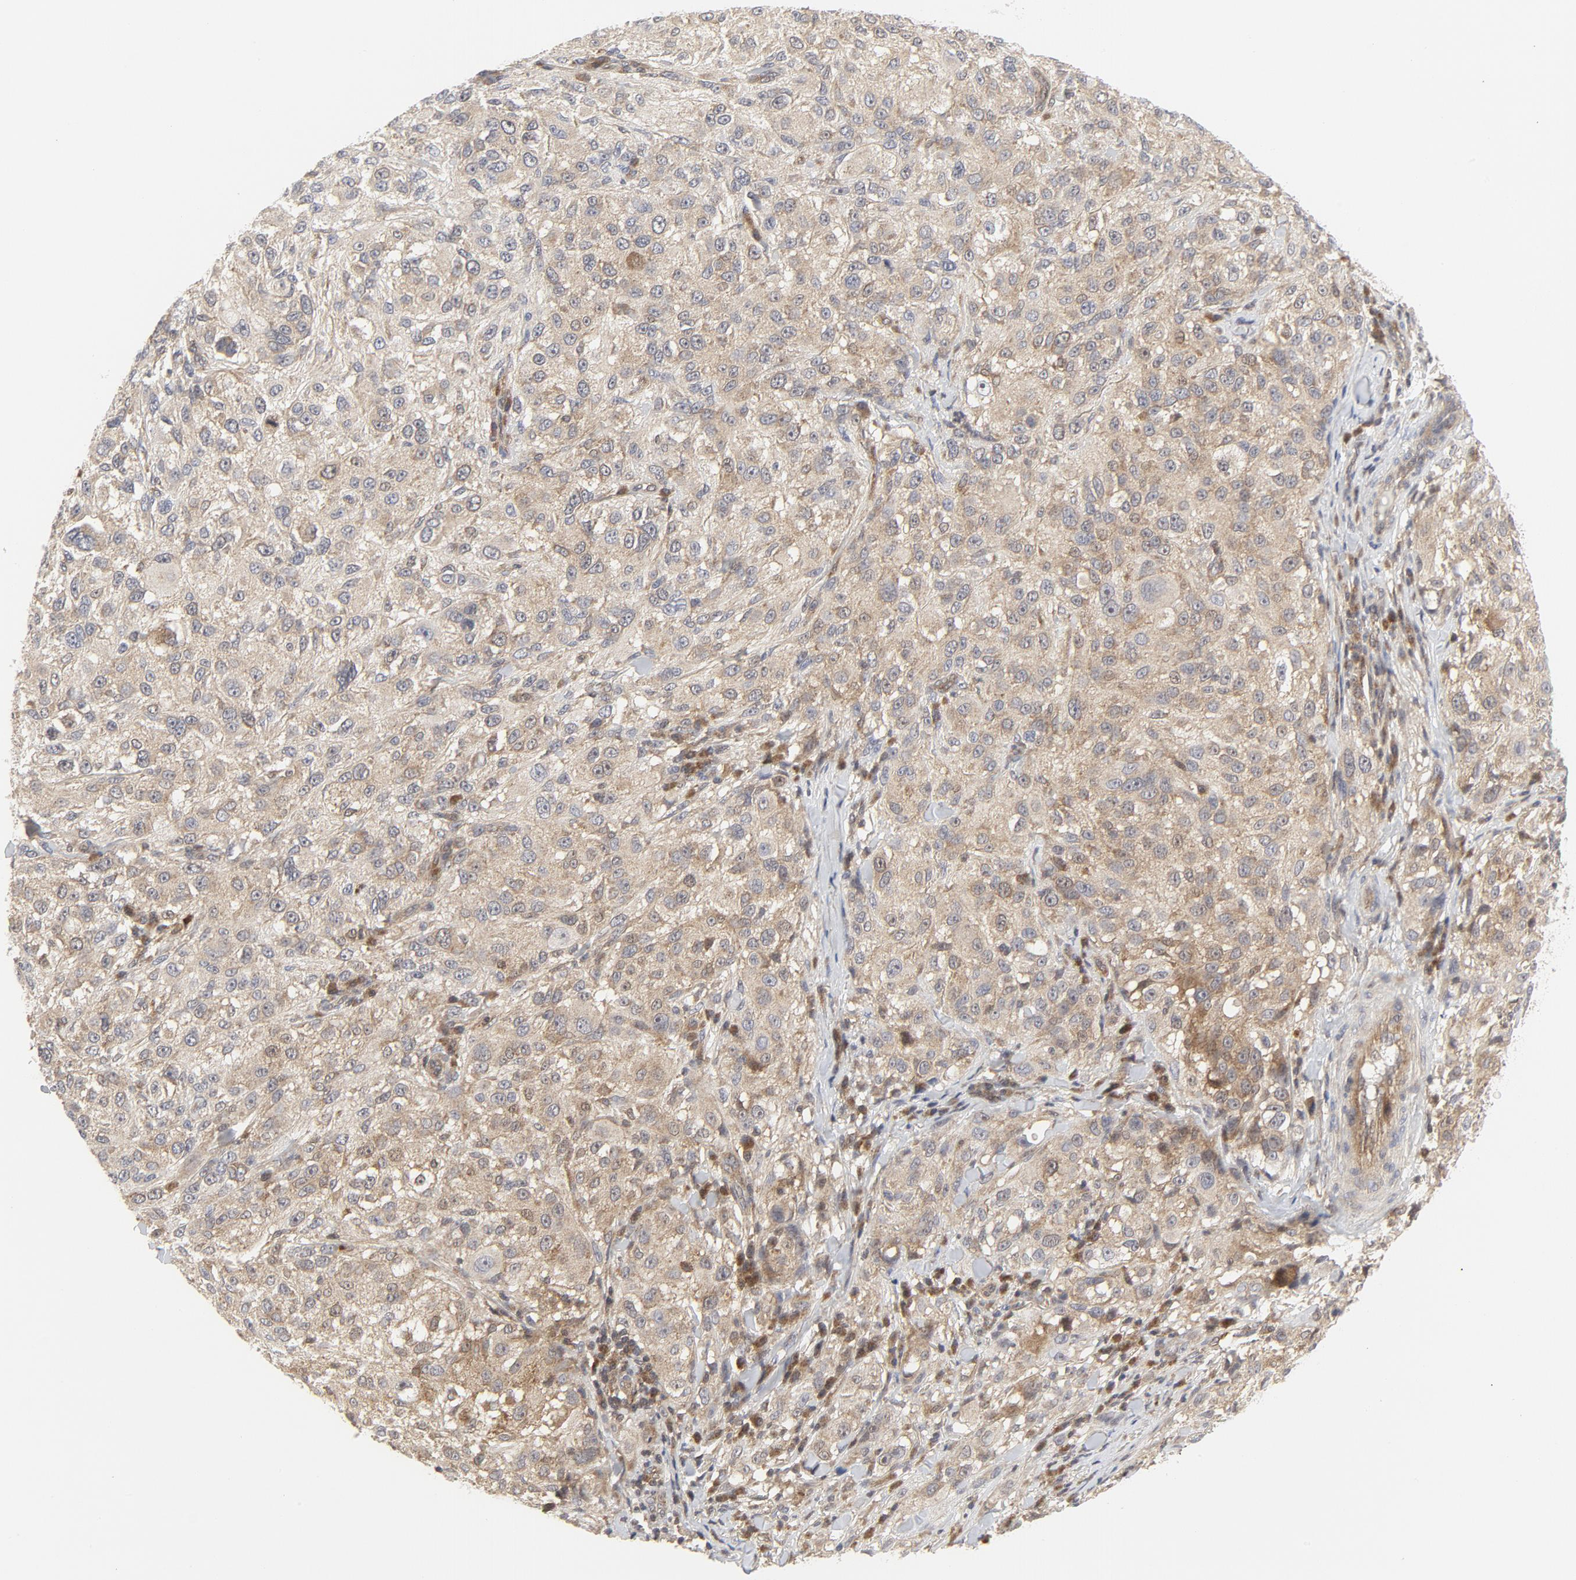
{"staining": {"intensity": "weak", "quantity": ">75%", "location": "cytoplasmic/membranous"}, "tissue": "melanoma", "cell_type": "Tumor cells", "image_type": "cancer", "snomed": [{"axis": "morphology", "description": "Necrosis, NOS"}, {"axis": "morphology", "description": "Malignant melanoma, NOS"}, {"axis": "topography", "description": "Skin"}], "caption": "Immunohistochemistry micrograph of neoplastic tissue: malignant melanoma stained using IHC demonstrates low levels of weak protein expression localized specifically in the cytoplasmic/membranous of tumor cells, appearing as a cytoplasmic/membranous brown color.", "gene": "MAP2K7", "patient": {"sex": "female", "age": 87}}